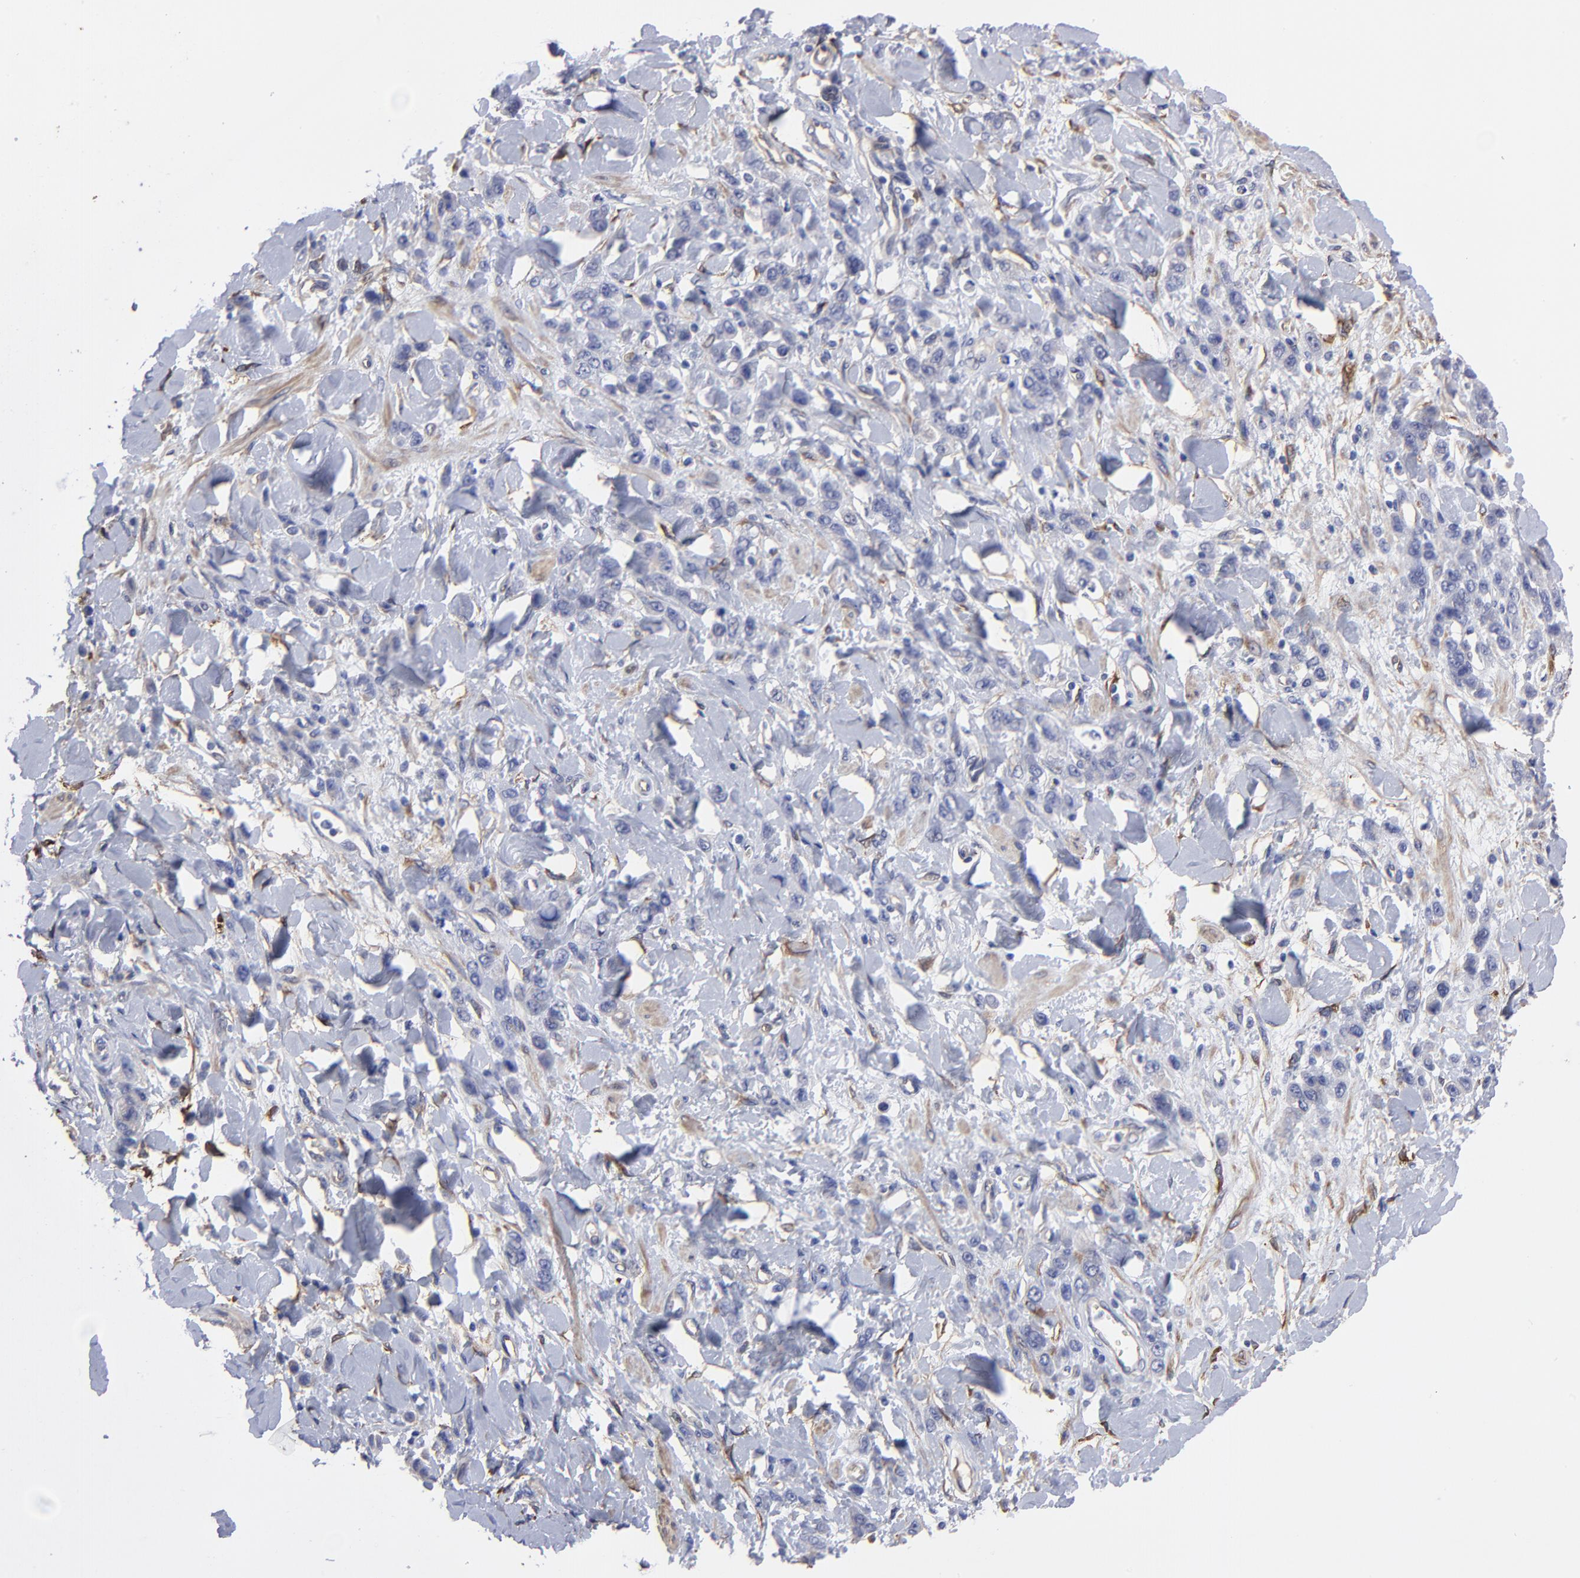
{"staining": {"intensity": "negative", "quantity": "none", "location": "none"}, "tissue": "stomach cancer", "cell_type": "Tumor cells", "image_type": "cancer", "snomed": [{"axis": "morphology", "description": "Normal tissue, NOS"}, {"axis": "morphology", "description": "Adenocarcinoma, NOS"}, {"axis": "topography", "description": "Stomach"}], "caption": "Immunohistochemistry (IHC) photomicrograph of human stomach adenocarcinoma stained for a protein (brown), which displays no expression in tumor cells.", "gene": "CILP", "patient": {"sex": "male", "age": 82}}